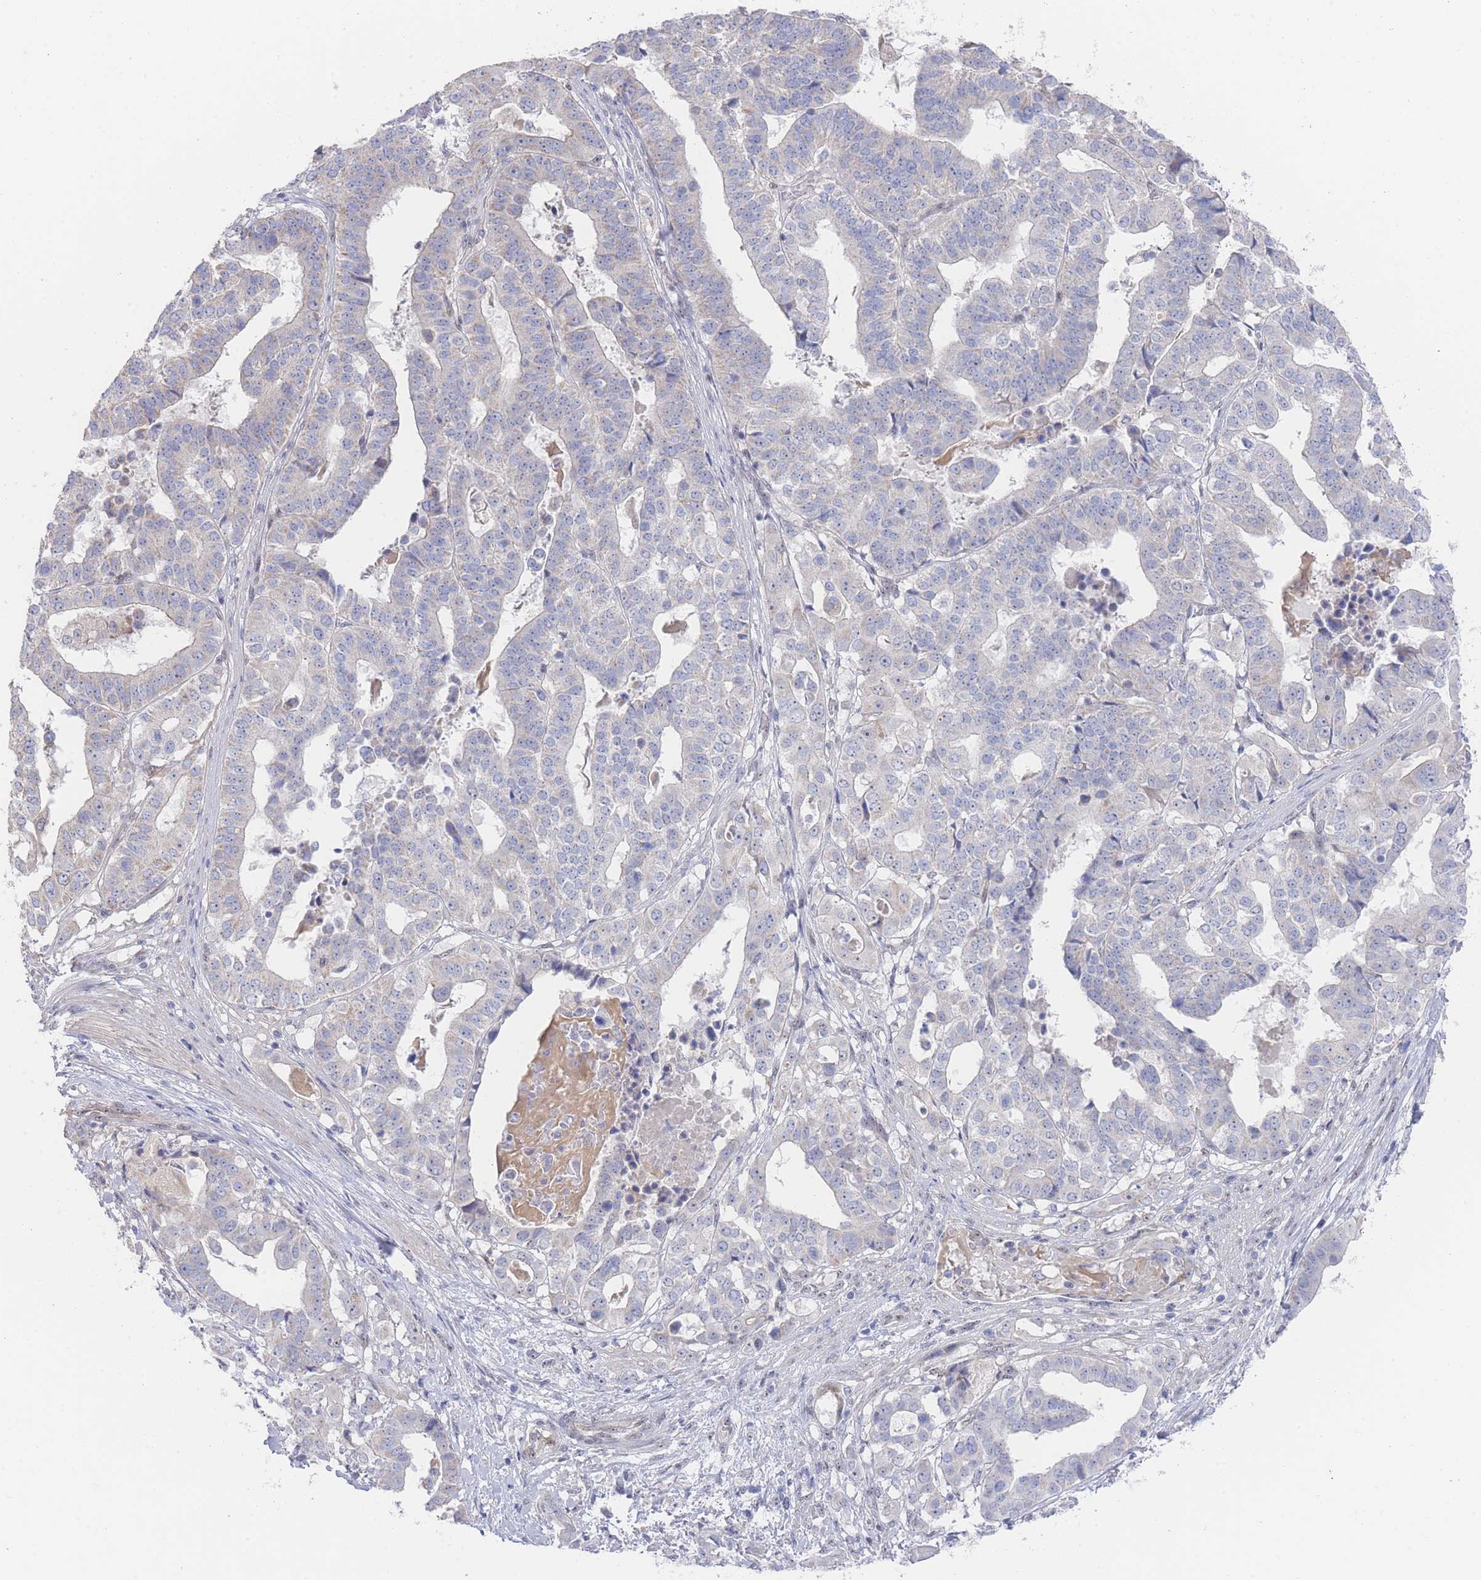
{"staining": {"intensity": "negative", "quantity": "none", "location": "none"}, "tissue": "stomach cancer", "cell_type": "Tumor cells", "image_type": "cancer", "snomed": [{"axis": "morphology", "description": "Adenocarcinoma, NOS"}, {"axis": "topography", "description": "Stomach"}], "caption": "DAB (3,3'-diaminobenzidine) immunohistochemical staining of adenocarcinoma (stomach) shows no significant positivity in tumor cells. (DAB immunohistochemistry (IHC) visualized using brightfield microscopy, high magnification).", "gene": "ZNF142", "patient": {"sex": "male", "age": 48}}